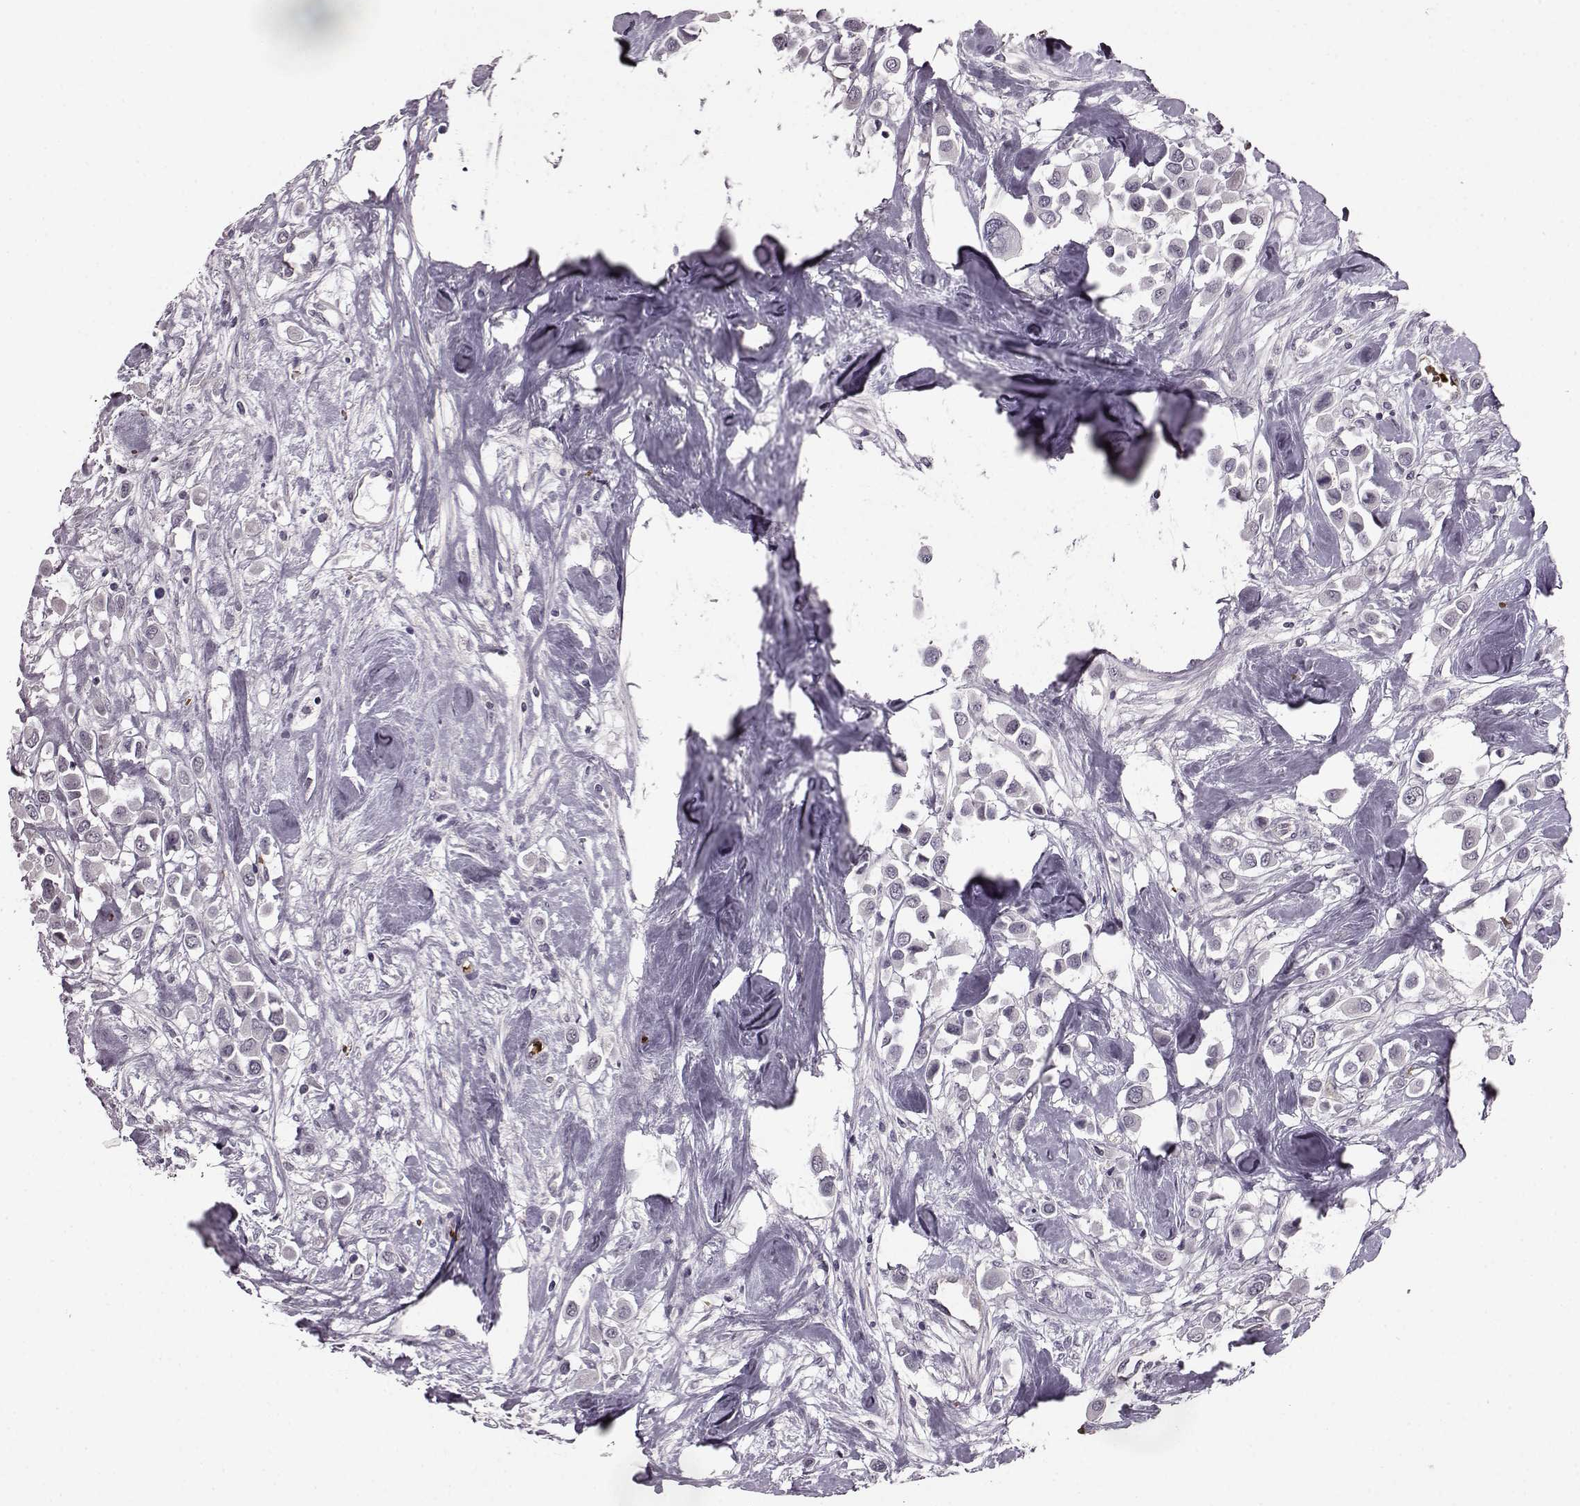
{"staining": {"intensity": "negative", "quantity": "none", "location": "none"}, "tissue": "breast cancer", "cell_type": "Tumor cells", "image_type": "cancer", "snomed": [{"axis": "morphology", "description": "Duct carcinoma"}, {"axis": "topography", "description": "Breast"}], "caption": "Tumor cells are negative for brown protein staining in breast cancer.", "gene": "PROP1", "patient": {"sex": "female", "age": 61}}